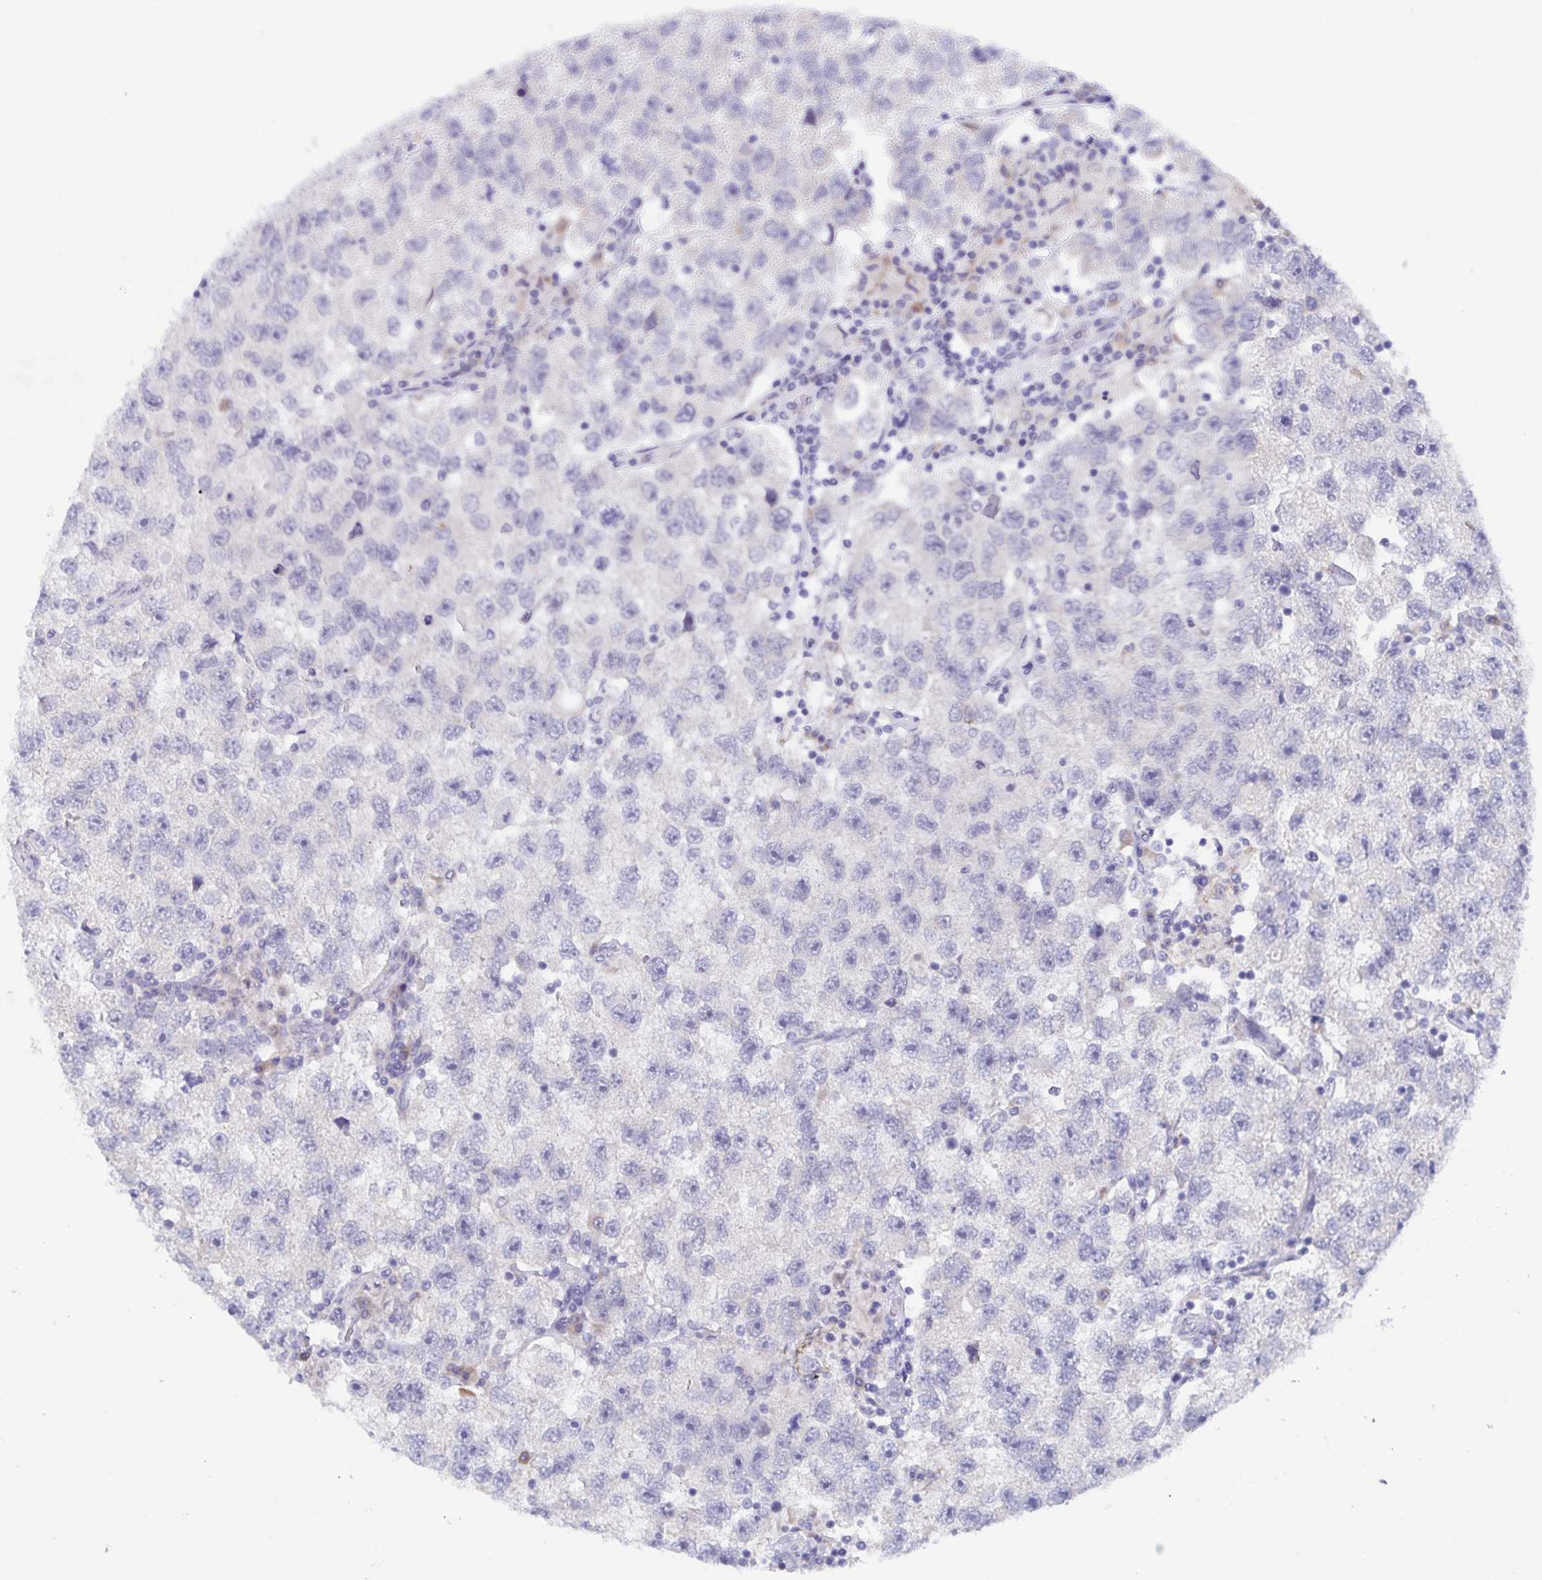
{"staining": {"intensity": "negative", "quantity": "none", "location": "none"}, "tissue": "testis cancer", "cell_type": "Tumor cells", "image_type": "cancer", "snomed": [{"axis": "morphology", "description": "Seminoma, NOS"}, {"axis": "topography", "description": "Testis"}], "caption": "Micrograph shows no protein staining in tumor cells of seminoma (testis) tissue.", "gene": "ZIK1", "patient": {"sex": "male", "age": 26}}